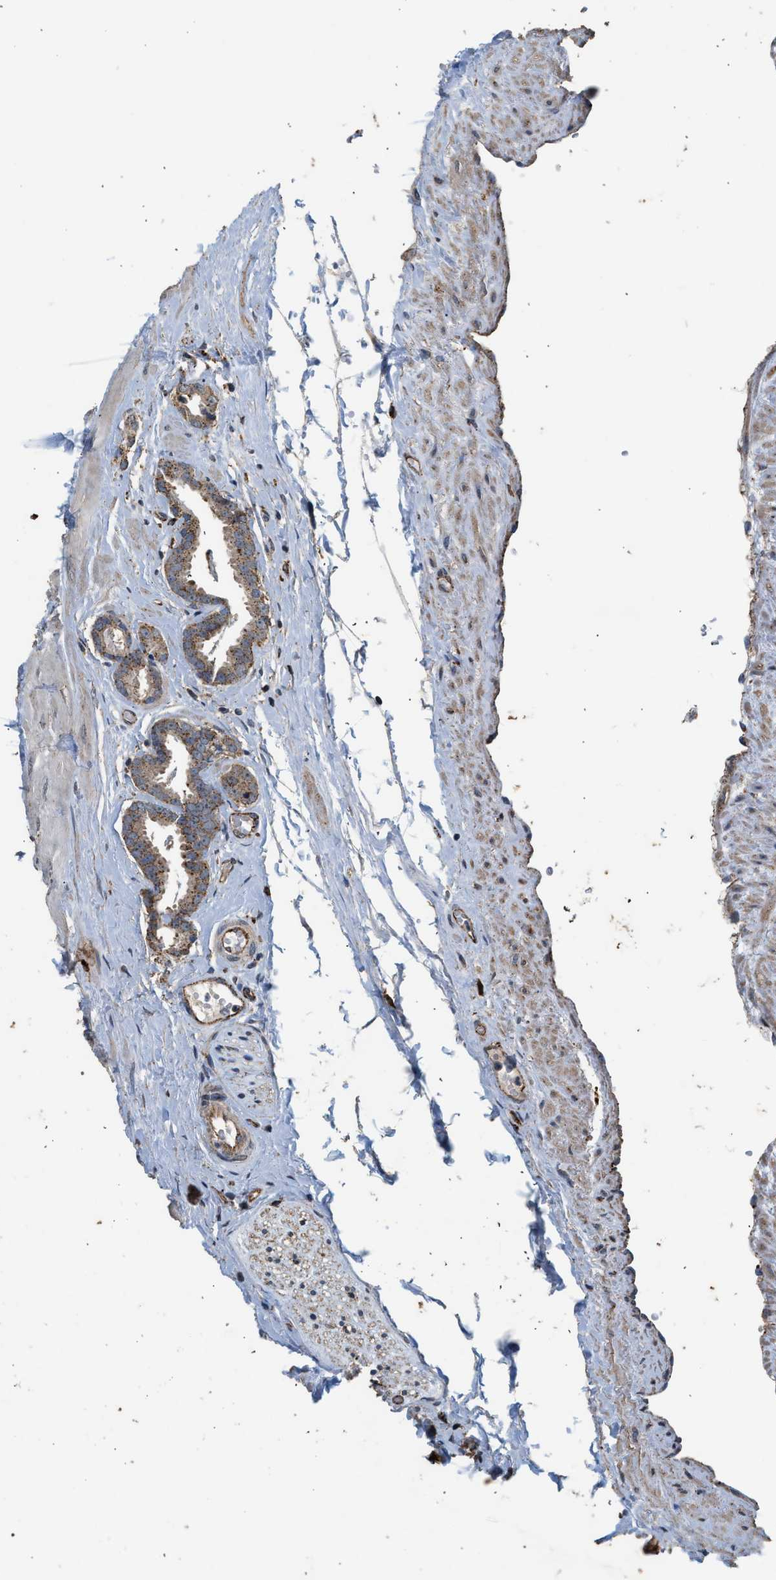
{"staining": {"intensity": "moderate", "quantity": ">75%", "location": "cytoplasmic/membranous"}, "tissue": "prostate cancer", "cell_type": "Tumor cells", "image_type": "cancer", "snomed": [{"axis": "morphology", "description": "Adenocarcinoma, Low grade"}, {"axis": "topography", "description": "Prostate"}], "caption": "Immunohistochemistry (IHC) photomicrograph of neoplastic tissue: human prostate cancer stained using immunohistochemistry shows medium levels of moderate protein expression localized specifically in the cytoplasmic/membranous of tumor cells, appearing as a cytoplasmic/membranous brown color.", "gene": "CTSV", "patient": {"sex": "male", "age": 53}}